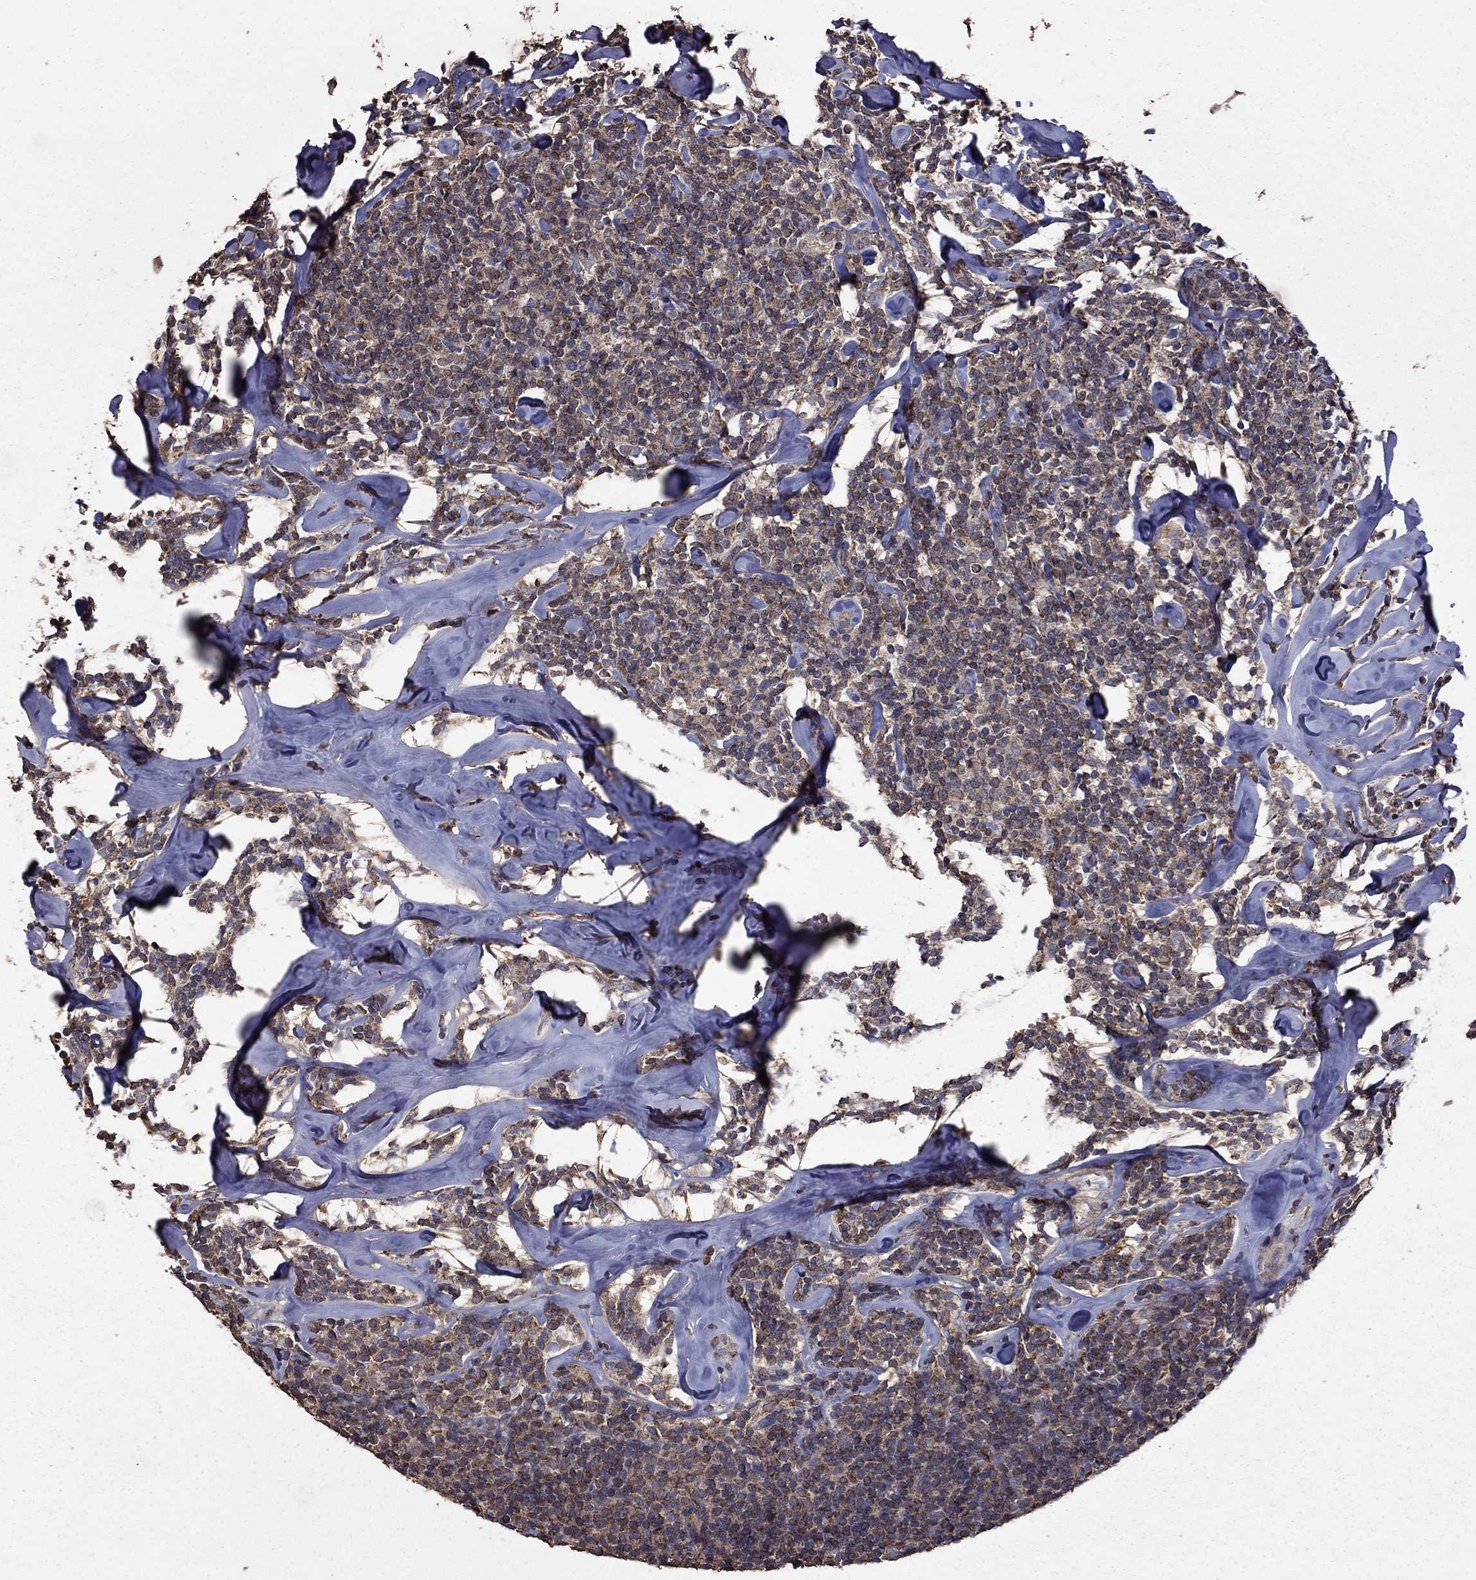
{"staining": {"intensity": "negative", "quantity": "none", "location": "none"}, "tissue": "lymphoma", "cell_type": "Tumor cells", "image_type": "cancer", "snomed": [{"axis": "morphology", "description": "Malignant lymphoma, non-Hodgkin's type, Low grade"}, {"axis": "topography", "description": "Lymph node"}], "caption": "High magnification brightfield microscopy of low-grade malignant lymphoma, non-Hodgkin's type stained with DAB (brown) and counterstained with hematoxylin (blue): tumor cells show no significant positivity.", "gene": "SERPINA5", "patient": {"sex": "female", "age": 56}}